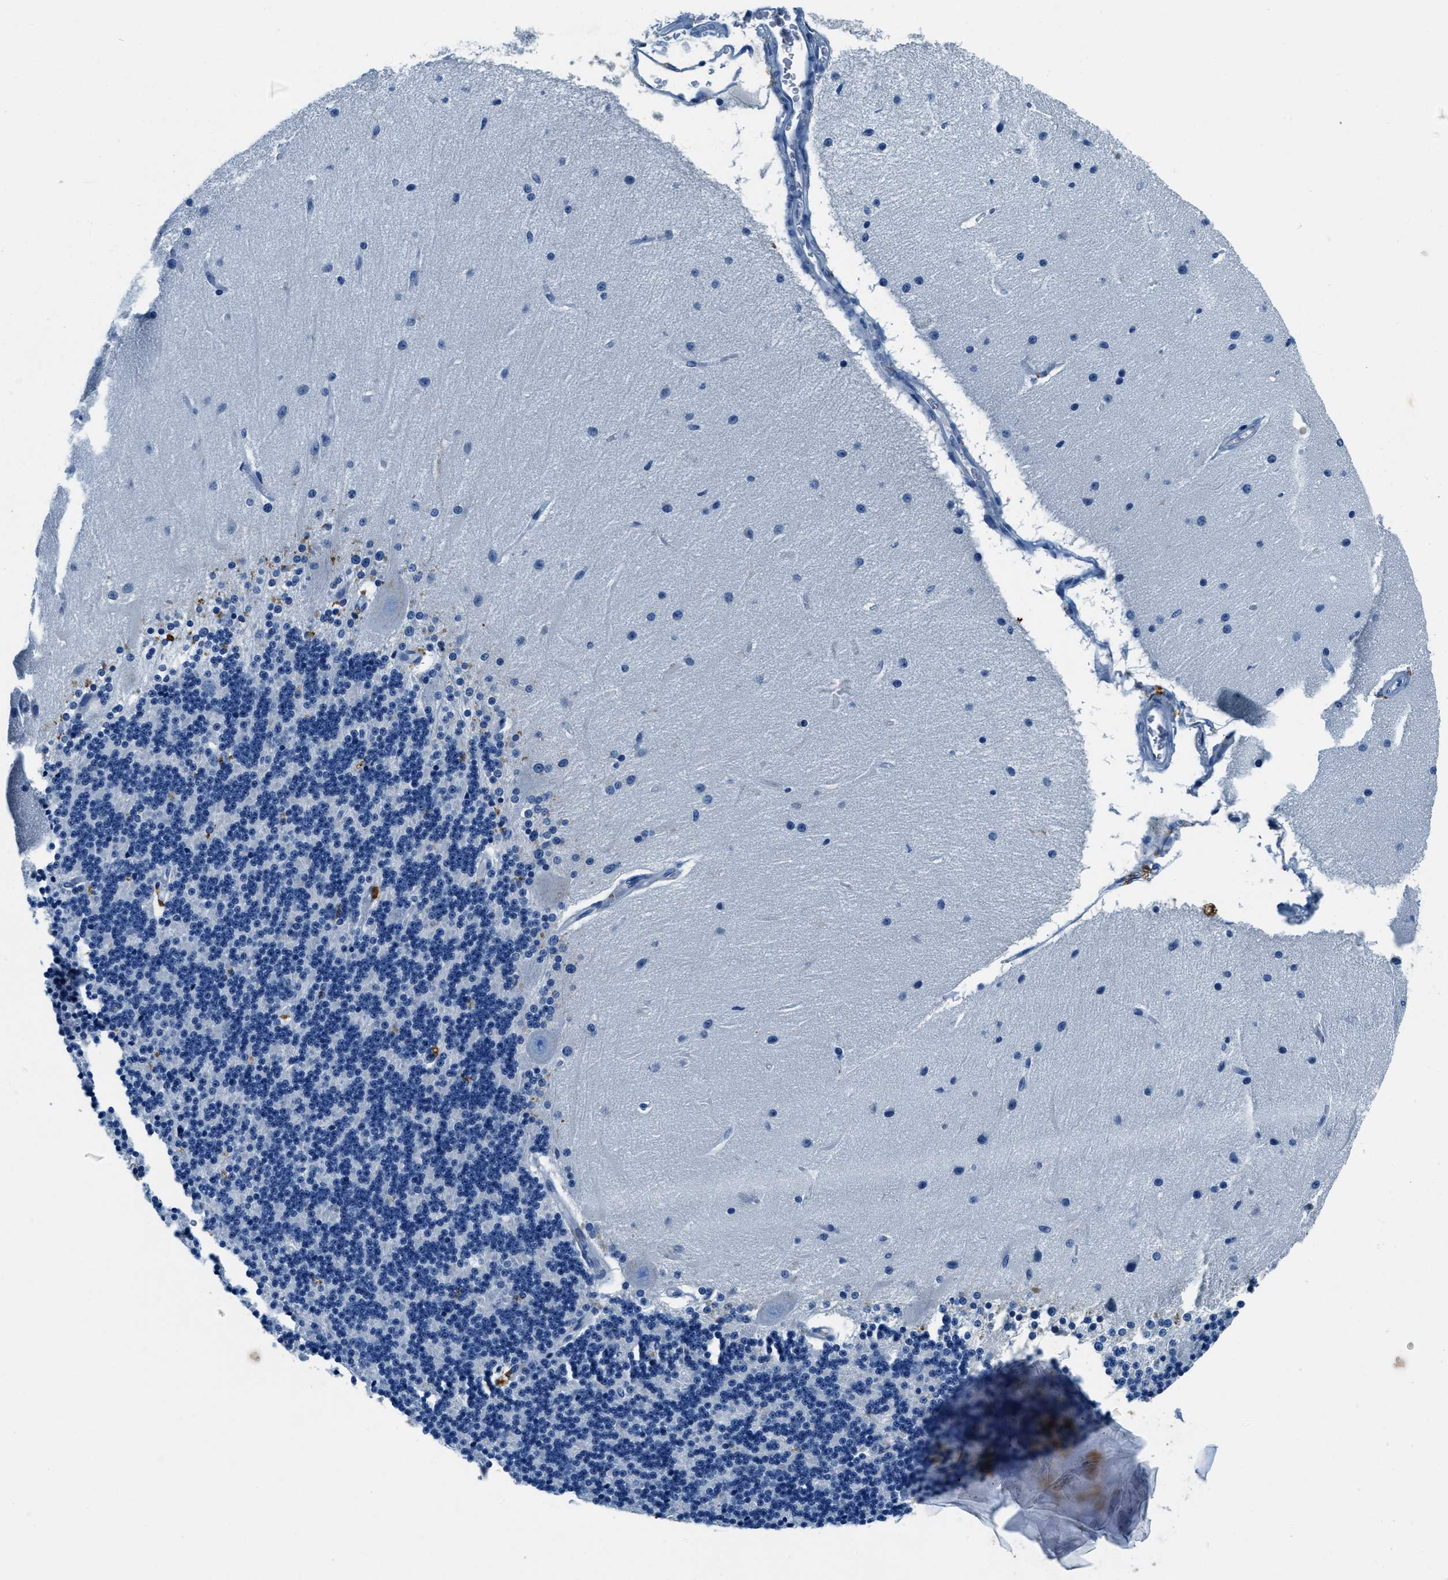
{"staining": {"intensity": "negative", "quantity": "none", "location": "none"}, "tissue": "cerebellum", "cell_type": "Cells in granular layer", "image_type": "normal", "snomed": [{"axis": "morphology", "description": "Normal tissue, NOS"}, {"axis": "topography", "description": "Cerebellum"}], "caption": "Cerebellum stained for a protein using IHC demonstrates no positivity cells in granular layer.", "gene": "UBAC2", "patient": {"sex": "female", "age": 54}}